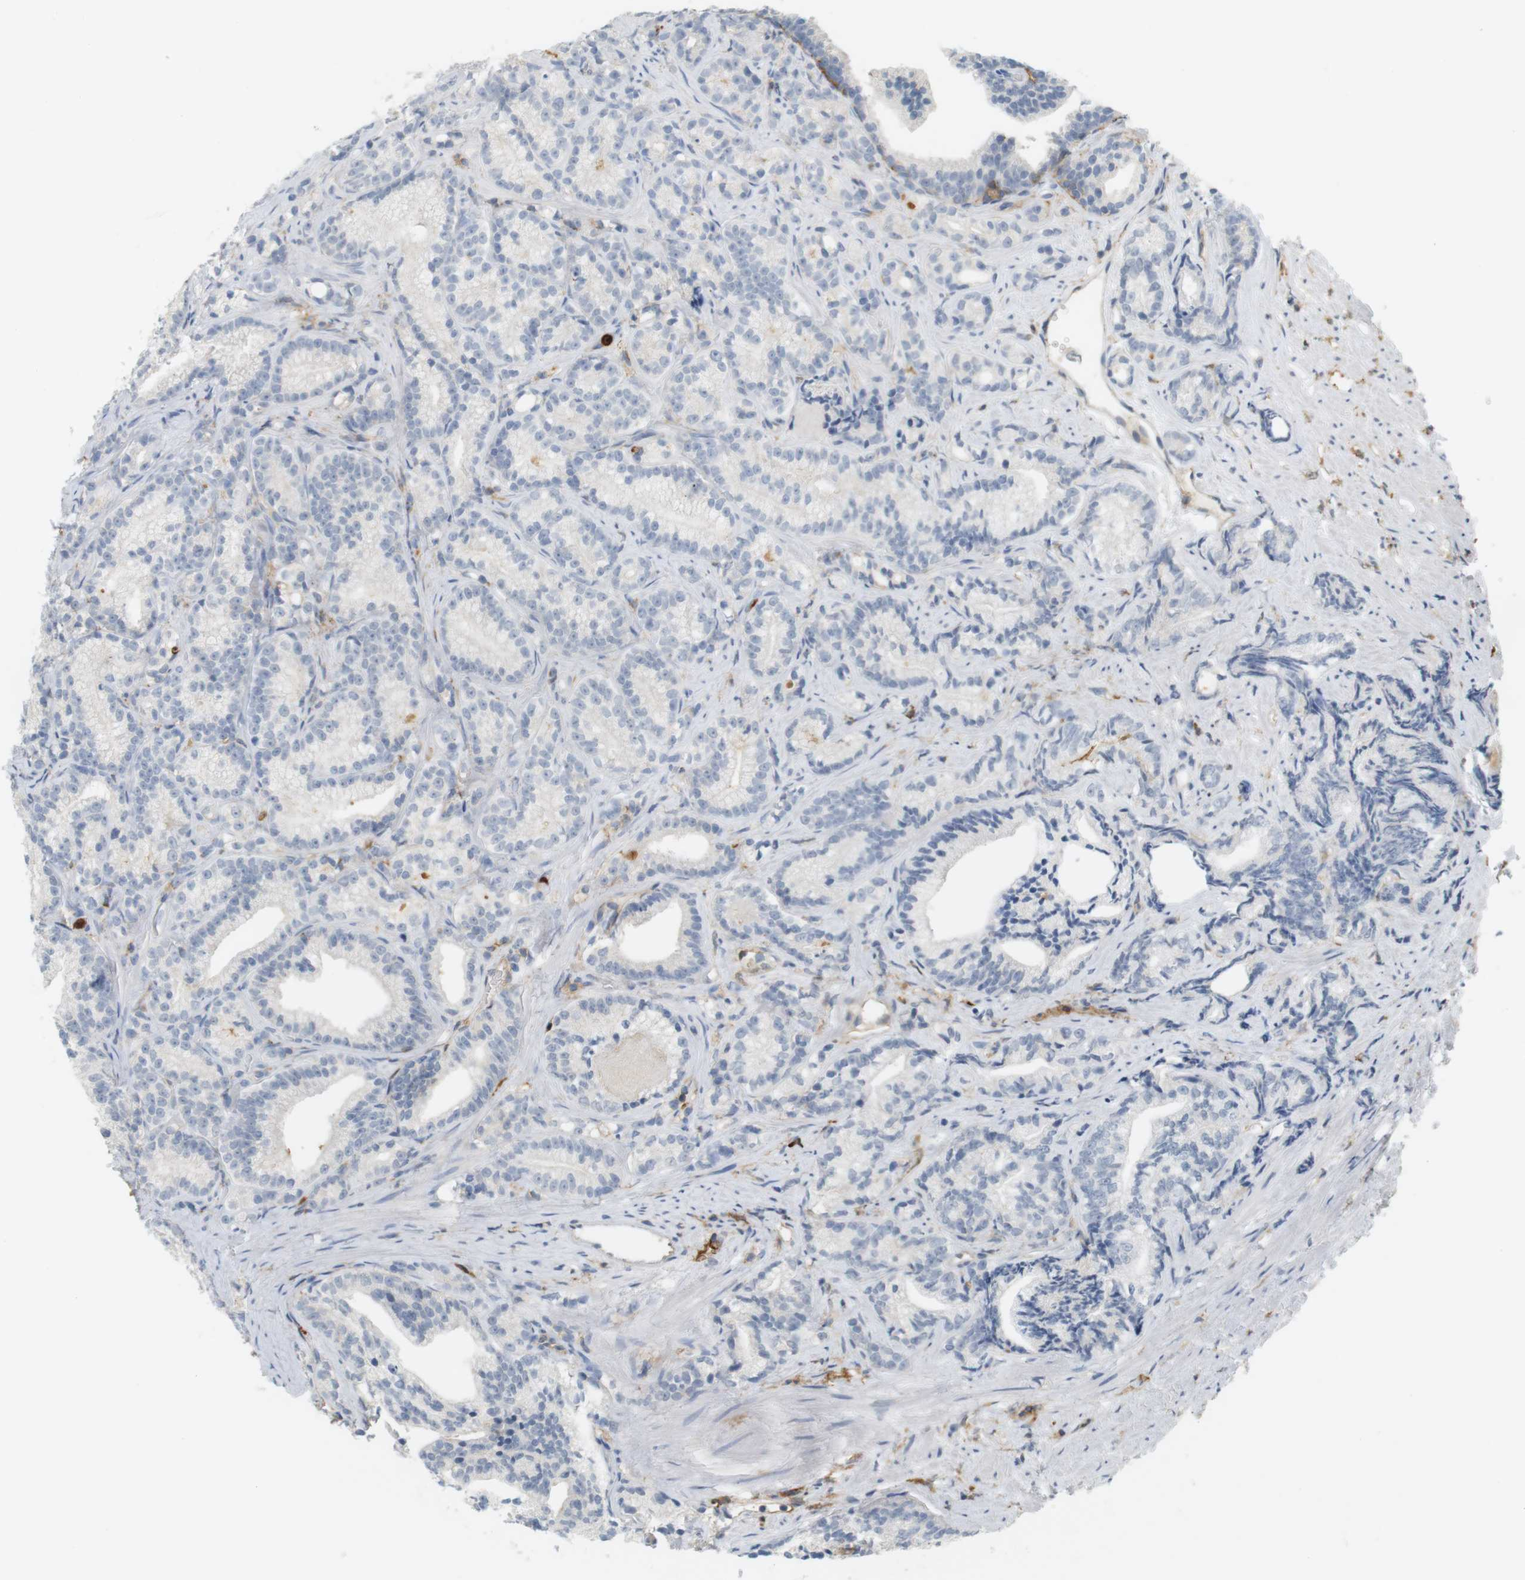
{"staining": {"intensity": "negative", "quantity": "none", "location": "none"}, "tissue": "prostate cancer", "cell_type": "Tumor cells", "image_type": "cancer", "snomed": [{"axis": "morphology", "description": "Adenocarcinoma, Low grade"}, {"axis": "topography", "description": "Prostate"}], "caption": "IHC of low-grade adenocarcinoma (prostate) shows no expression in tumor cells. Brightfield microscopy of immunohistochemistry stained with DAB (3,3'-diaminobenzidine) (brown) and hematoxylin (blue), captured at high magnification.", "gene": "SIRPA", "patient": {"sex": "male", "age": 89}}